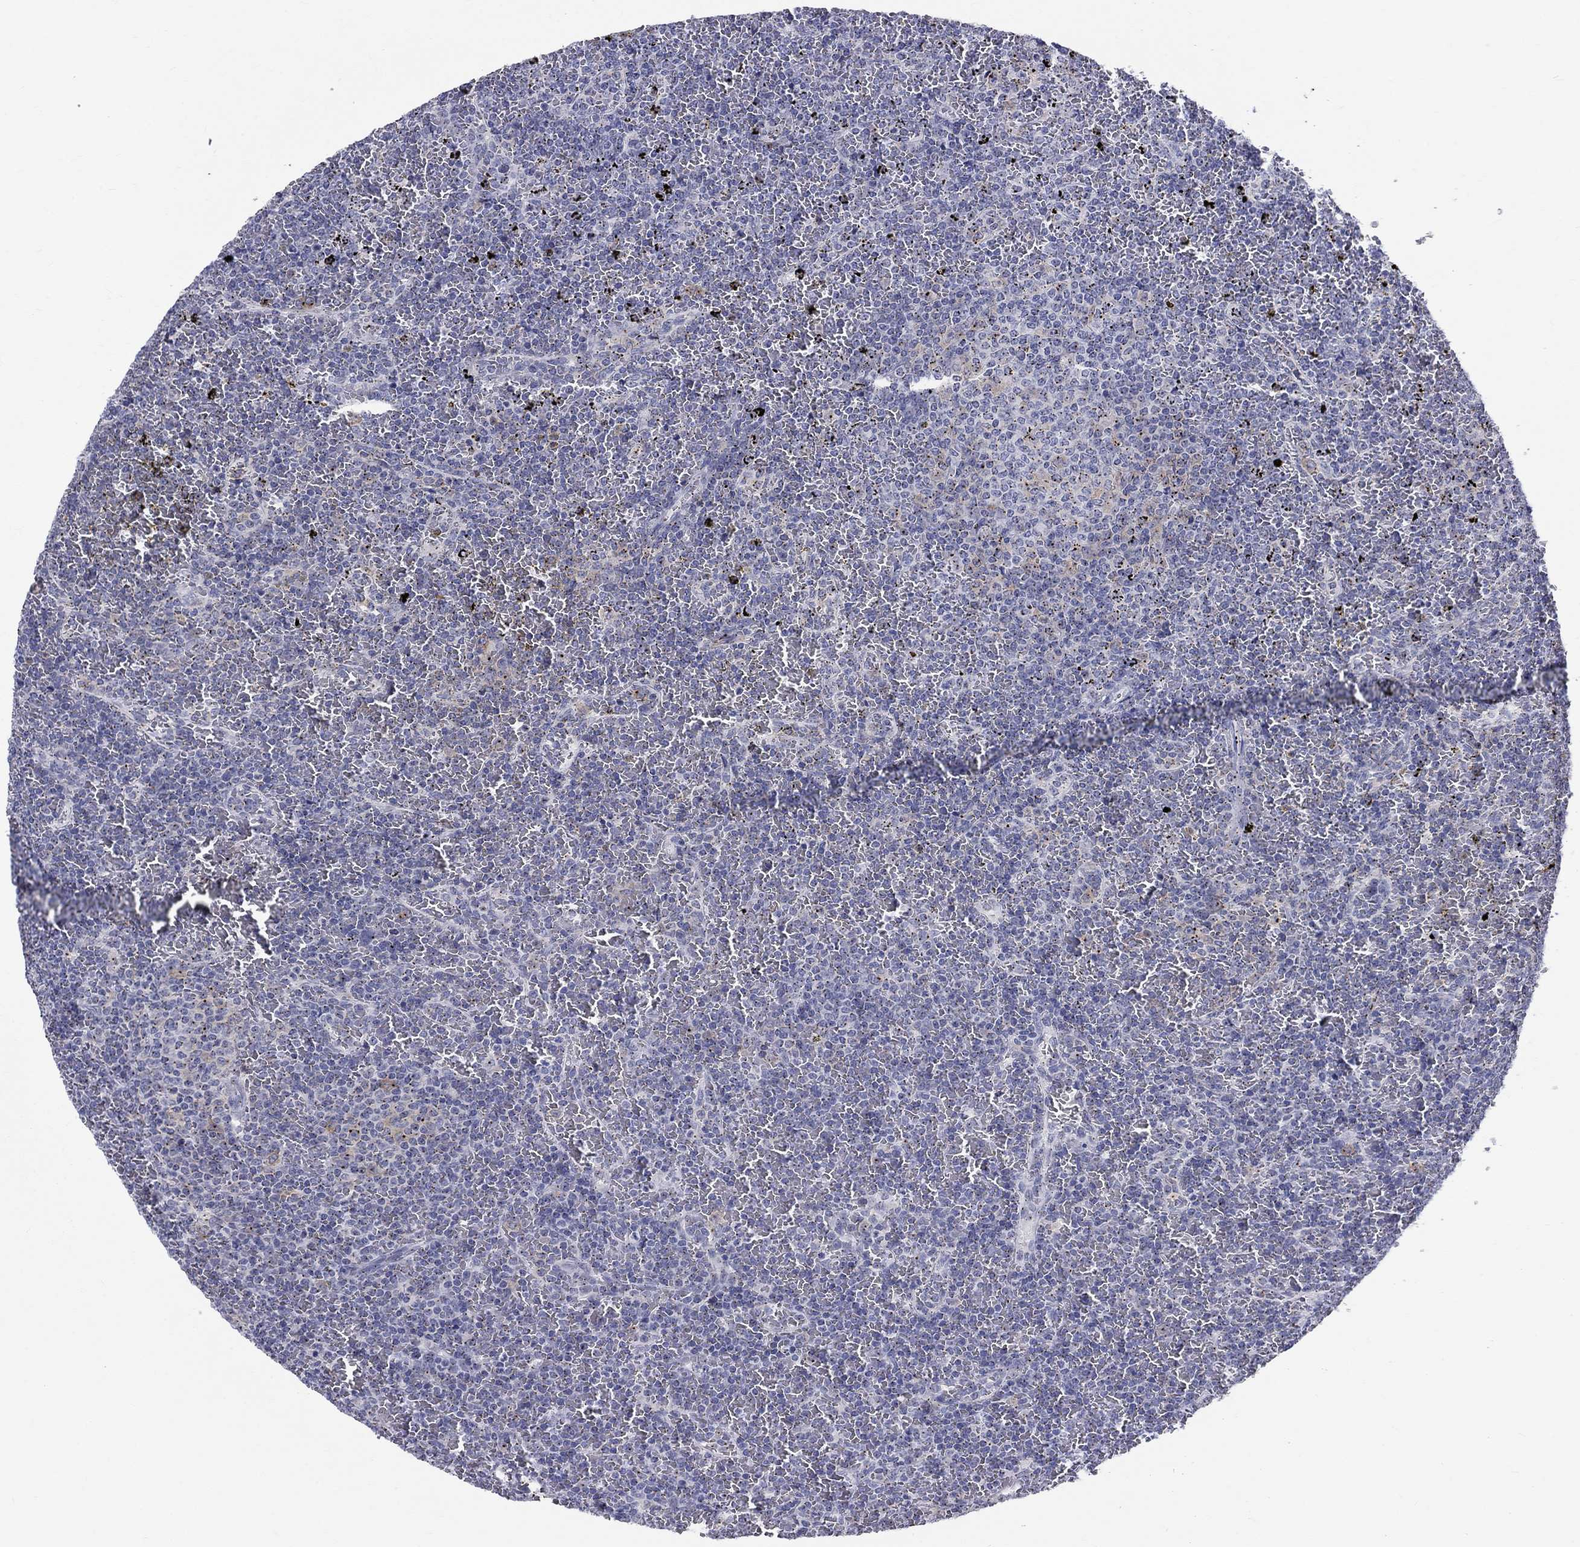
{"staining": {"intensity": "negative", "quantity": "none", "location": "none"}, "tissue": "lymphoma", "cell_type": "Tumor cells", "image_type": "cancer", "snomed": [{"axis": "morphology", "description": "Malignant lymphoma, non-Hodgkin's type, Low grade"}, {"axis": "topography", "description": "Spleen"}], "caption": "Lymphoma was stained to show a protein in brown. There is no significant staining in tumor cells.", "gene": "CEP43", "patient": {"sex": "female", "age": 77}}